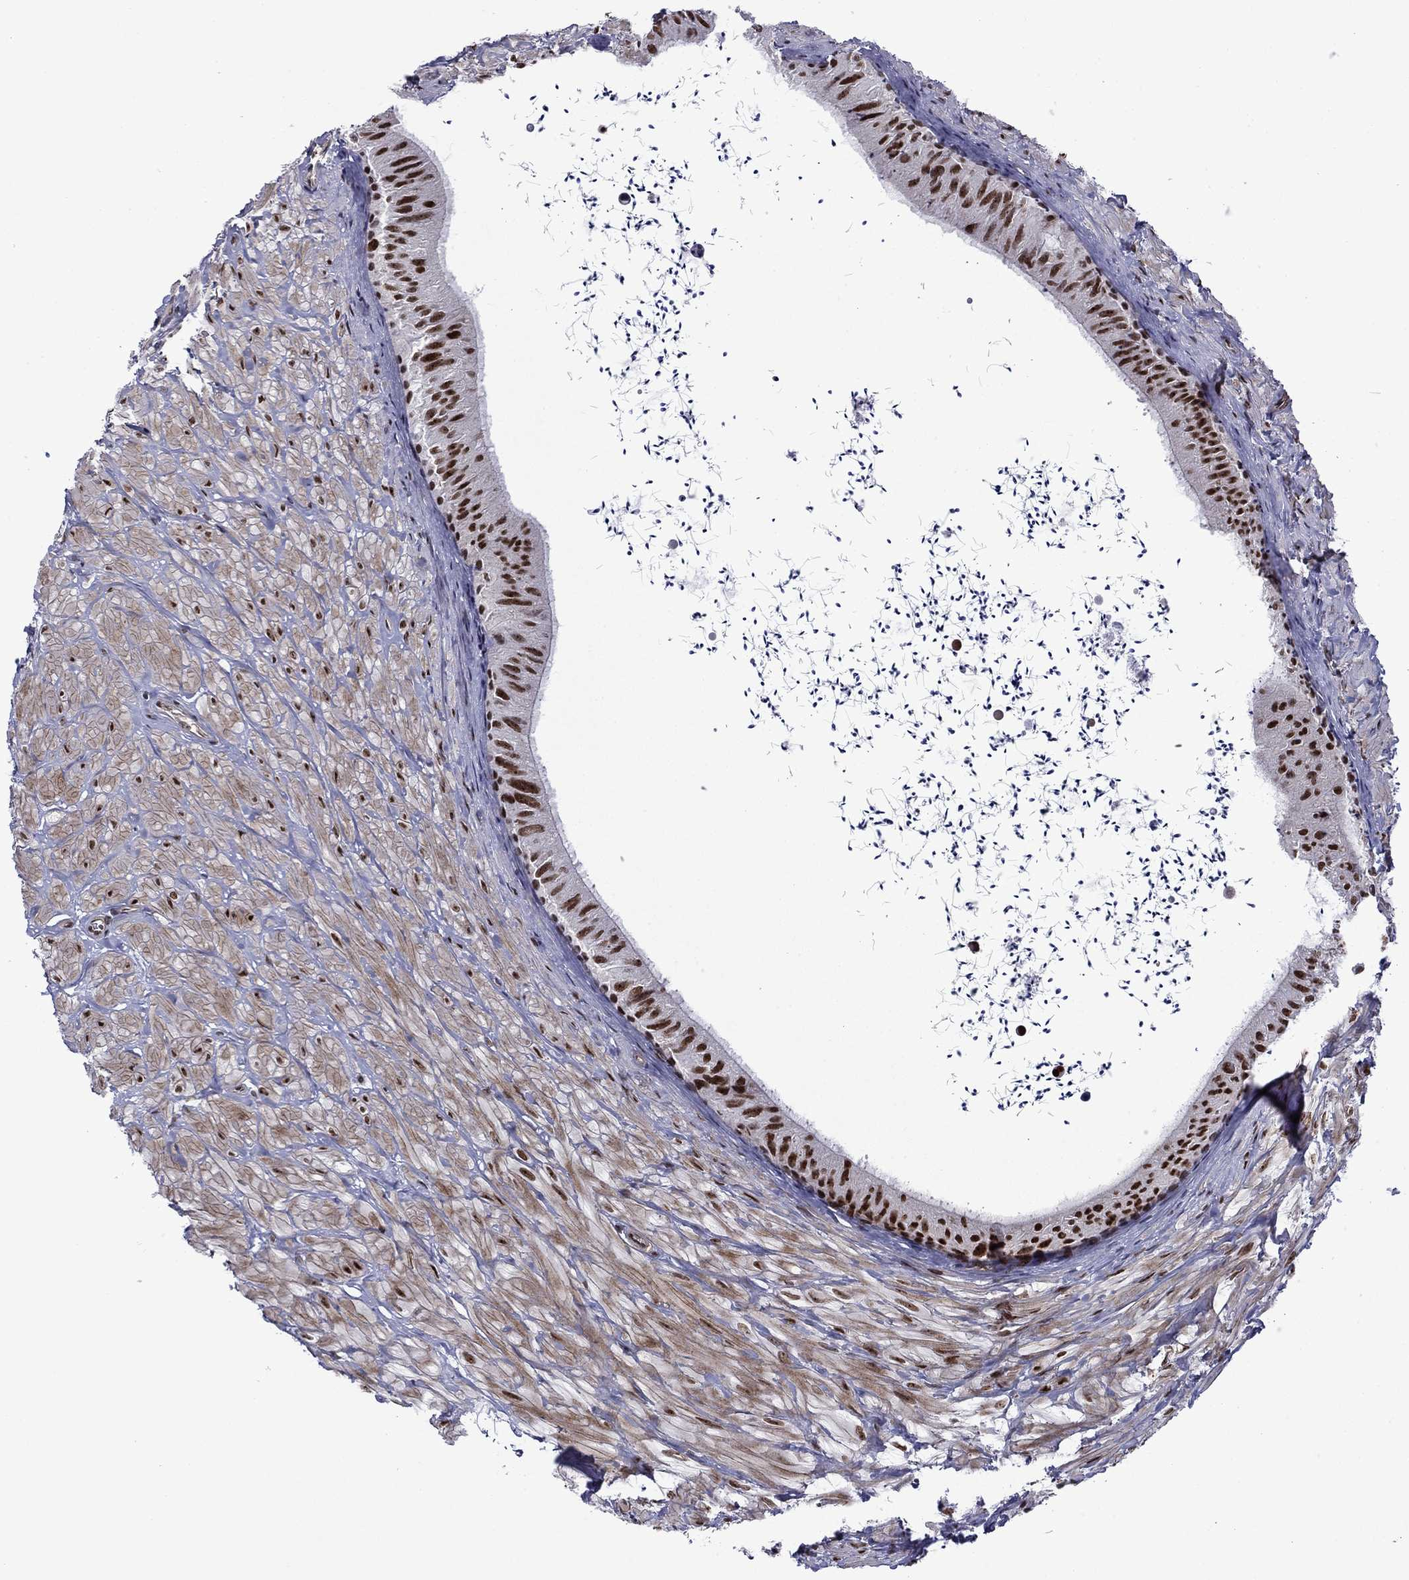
{"staining": {"intensity": "strong", "quantity": ">75%", "location": "nuclear"}, "tissue": "epididymis", "cell_type": "Glandular cells", "image_type": "normal", "snomed": [{"axis": "morphology", "description": "Normal tissue, NOS"}, {"axis": "topography", "description": "Epididymis"}], "caption": "Epididymis stained with DAB (3,3'-diaminobenzidine) IHC reveals high levels of strong nuclear staining in approximately >75% of glandular cells. The protein is stained brown, and the nuclei are stained in blue (DAB (3,3'-diaminobenzidine) IHC with brightfield microscopy, high magnification).", "gene": "SURF2", "patient": {"sex": "male", "age": 32}}